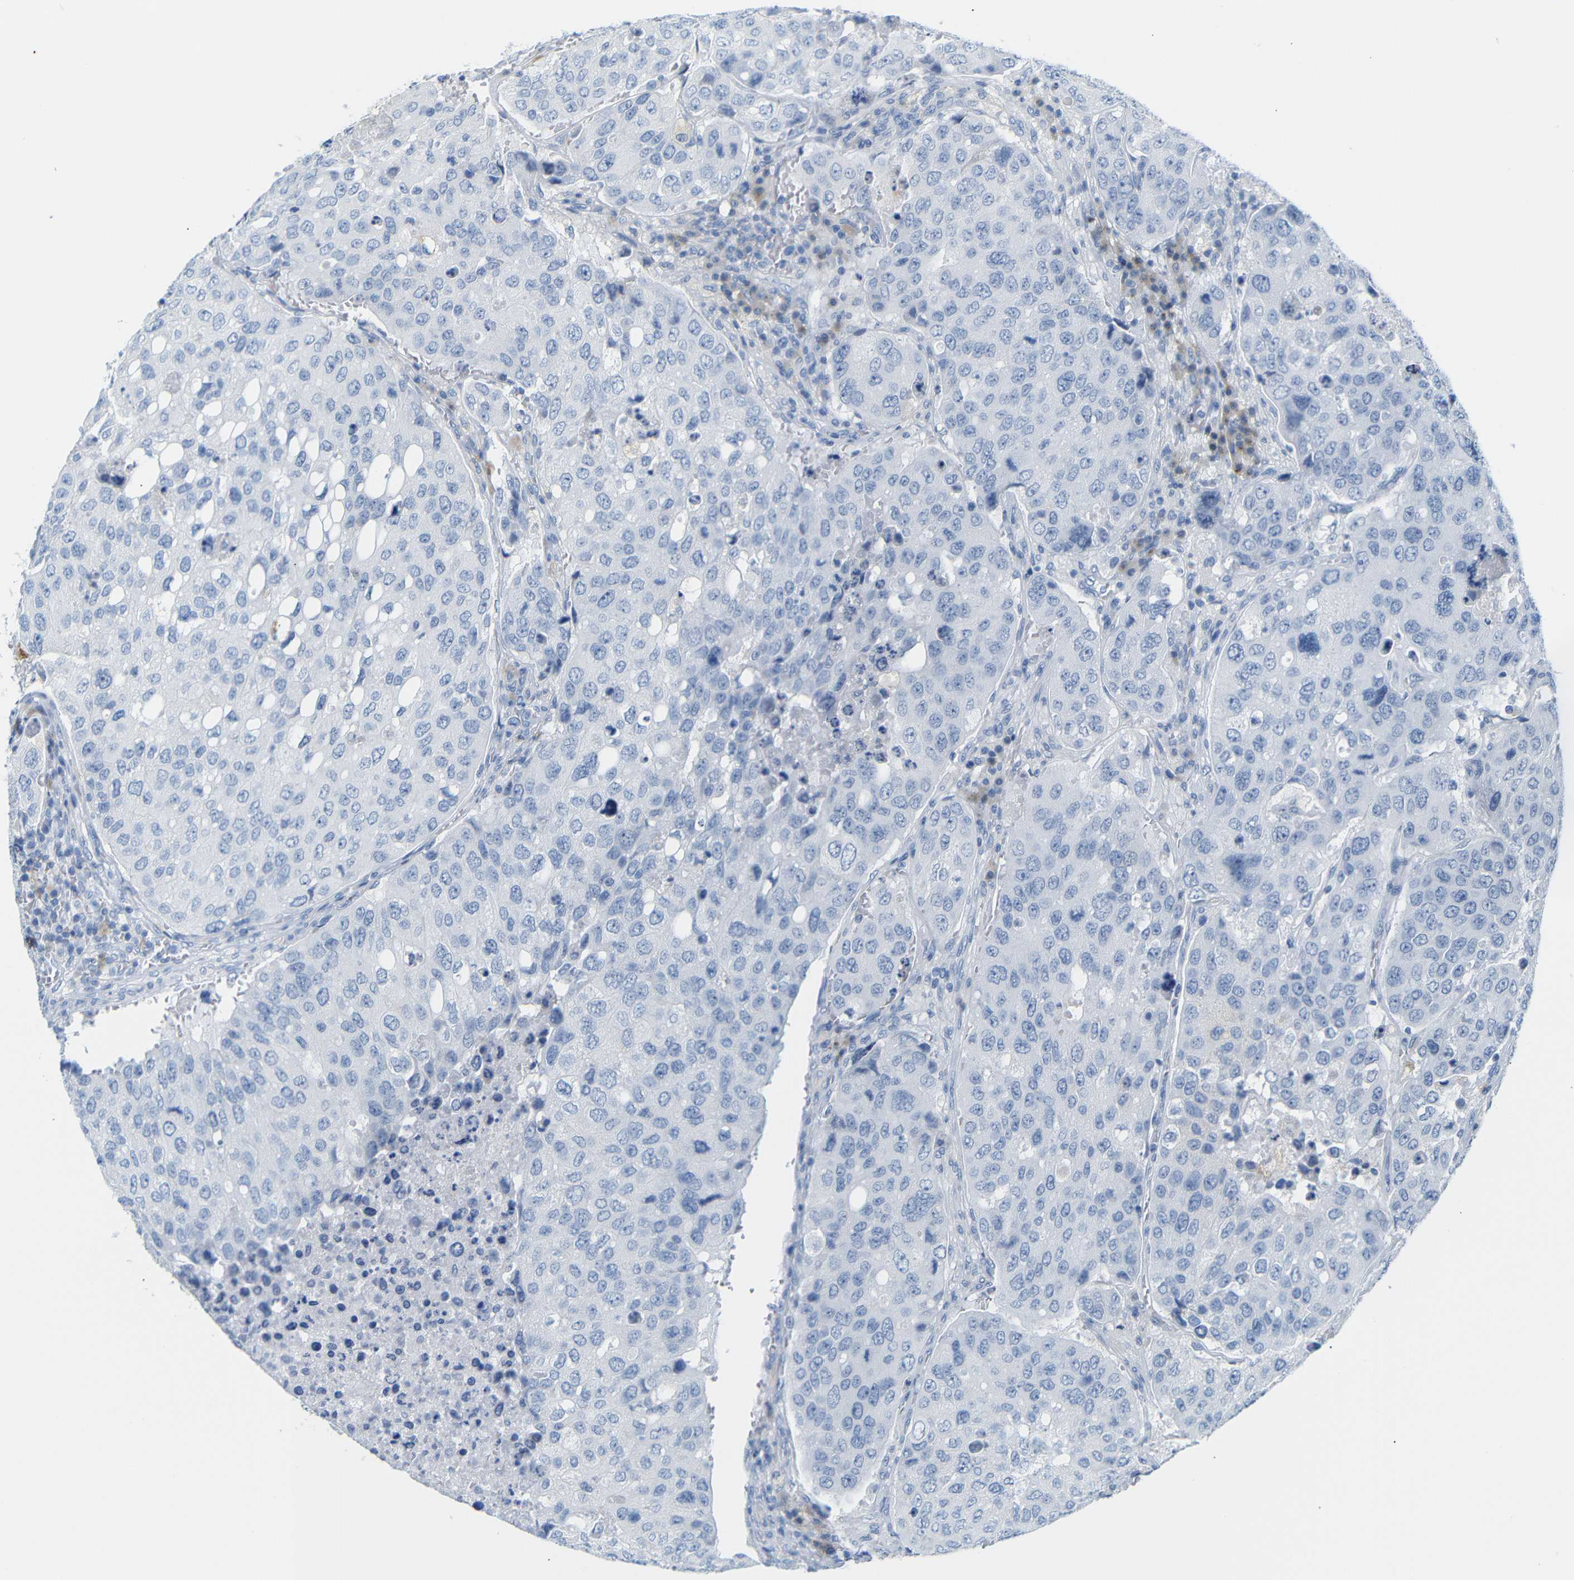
{"staining": {"intensity": "negative", "quantity": "none", "location": "none"}, "tissue": "urothelial cancer", "cell_type": "Tumor cells", "image_type": "cancer", "snomed": [{"axis": "morphology", "description": "Urothelial carcinoma, High grade"}, {"axis": "topography", "description": "Lymph node"}, {"axis": "topography", "description": "Urinary bladder"}], "caption": "There is no significant expression in tumor cells of urothelial carcinoma (high-grade).", "gene": "FCRL1", "patient": {"sex": "male", "age": 51}}